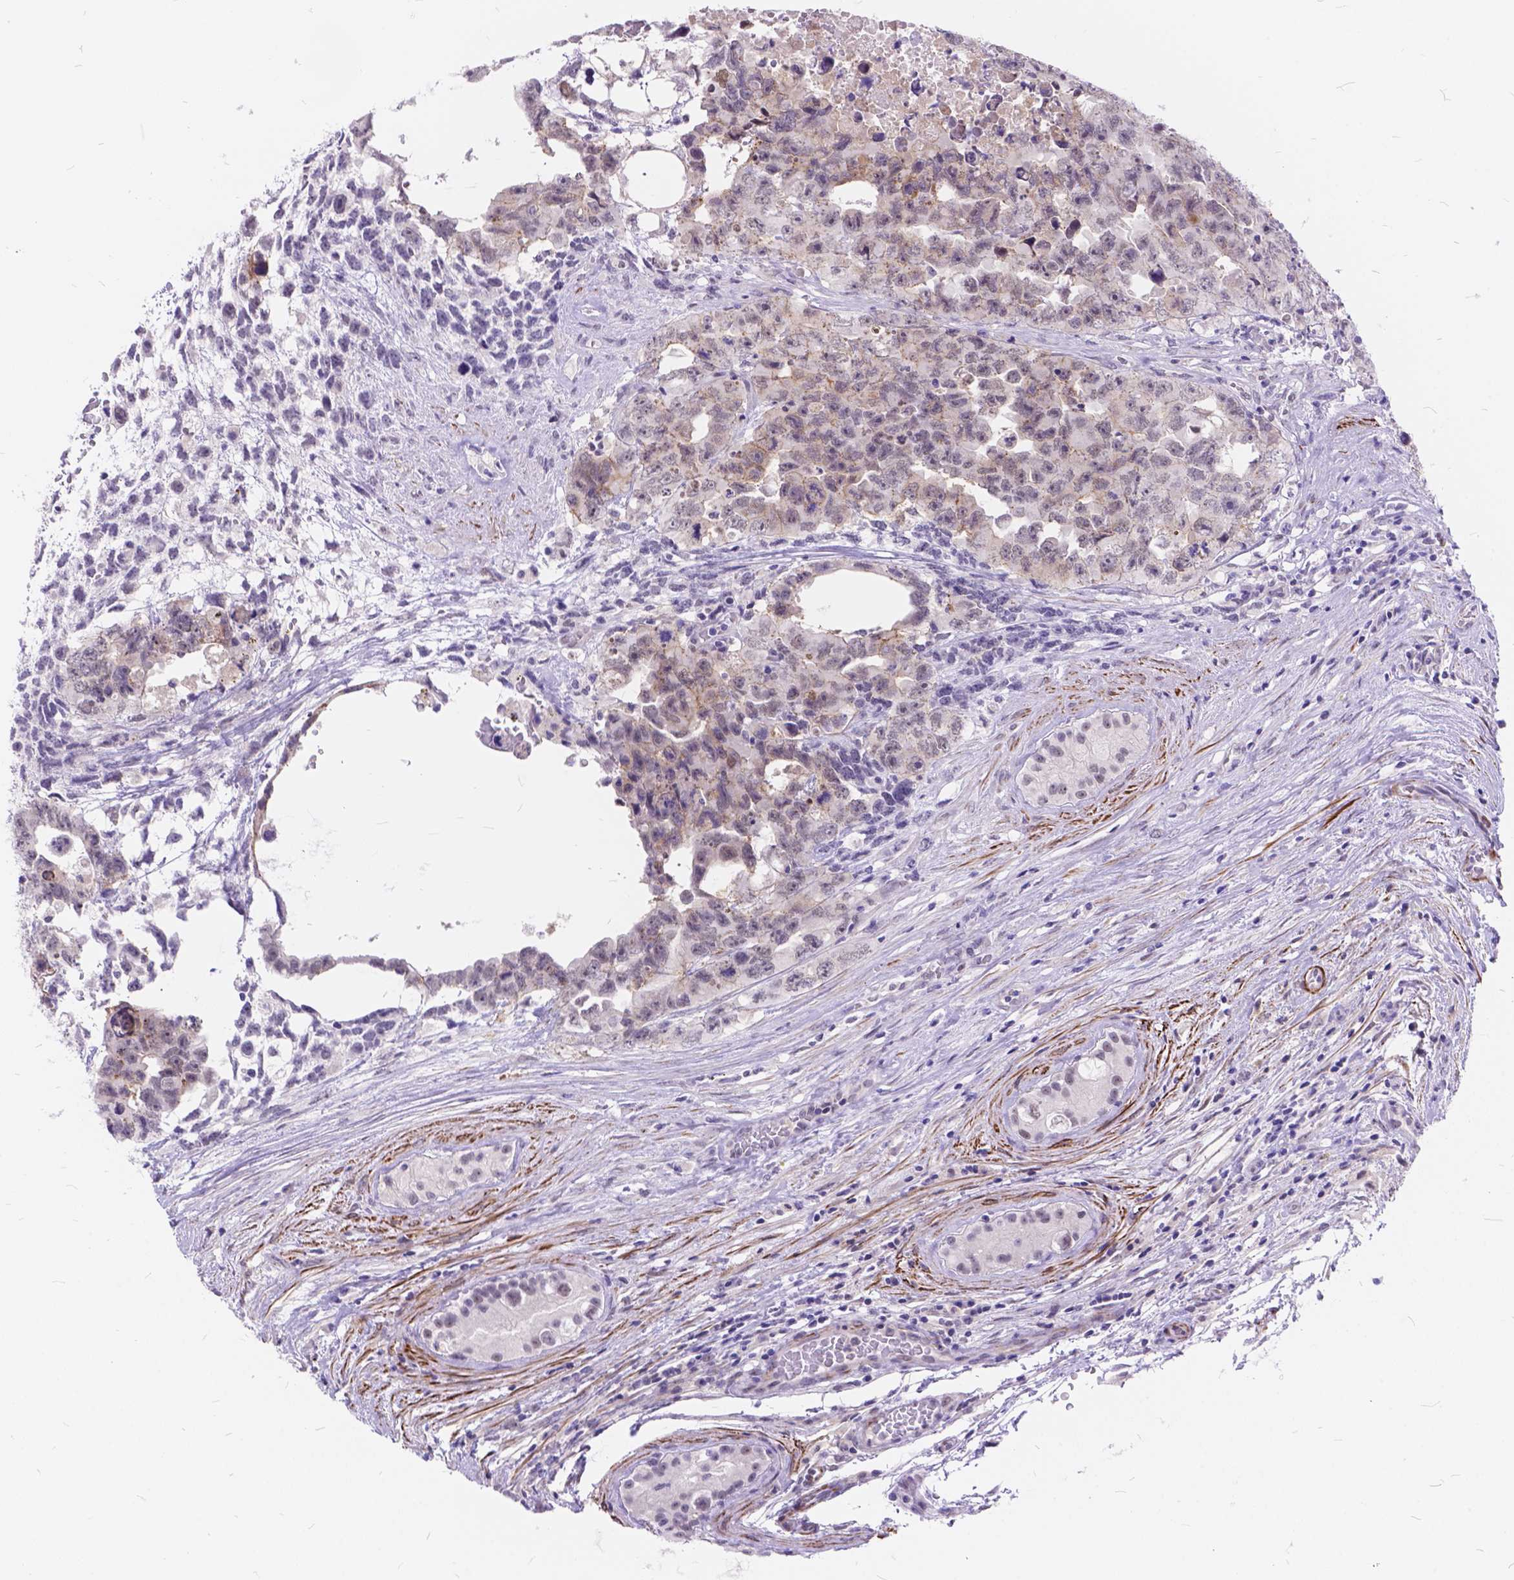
{"staining": {"intensity": "weak", "quantity": "<25%", "location": "cytoplasmic/membranous"}, "tissue": "testis cancer", "cell_type": "Tumor cells", "image_type": "cancer", "snomed": [{"axis": "morphology", "description": "Carcinoma, Embryonal, NOS"}, {"axis": "topography", "description": "Testis"}], "caption": "Immunohistochemical staining of testis embryonal carcinoma demonstrates no significant positivity in tumor cells.", "gene": "MAN2C1", "patient": {"sex": "male", "age": 24}}